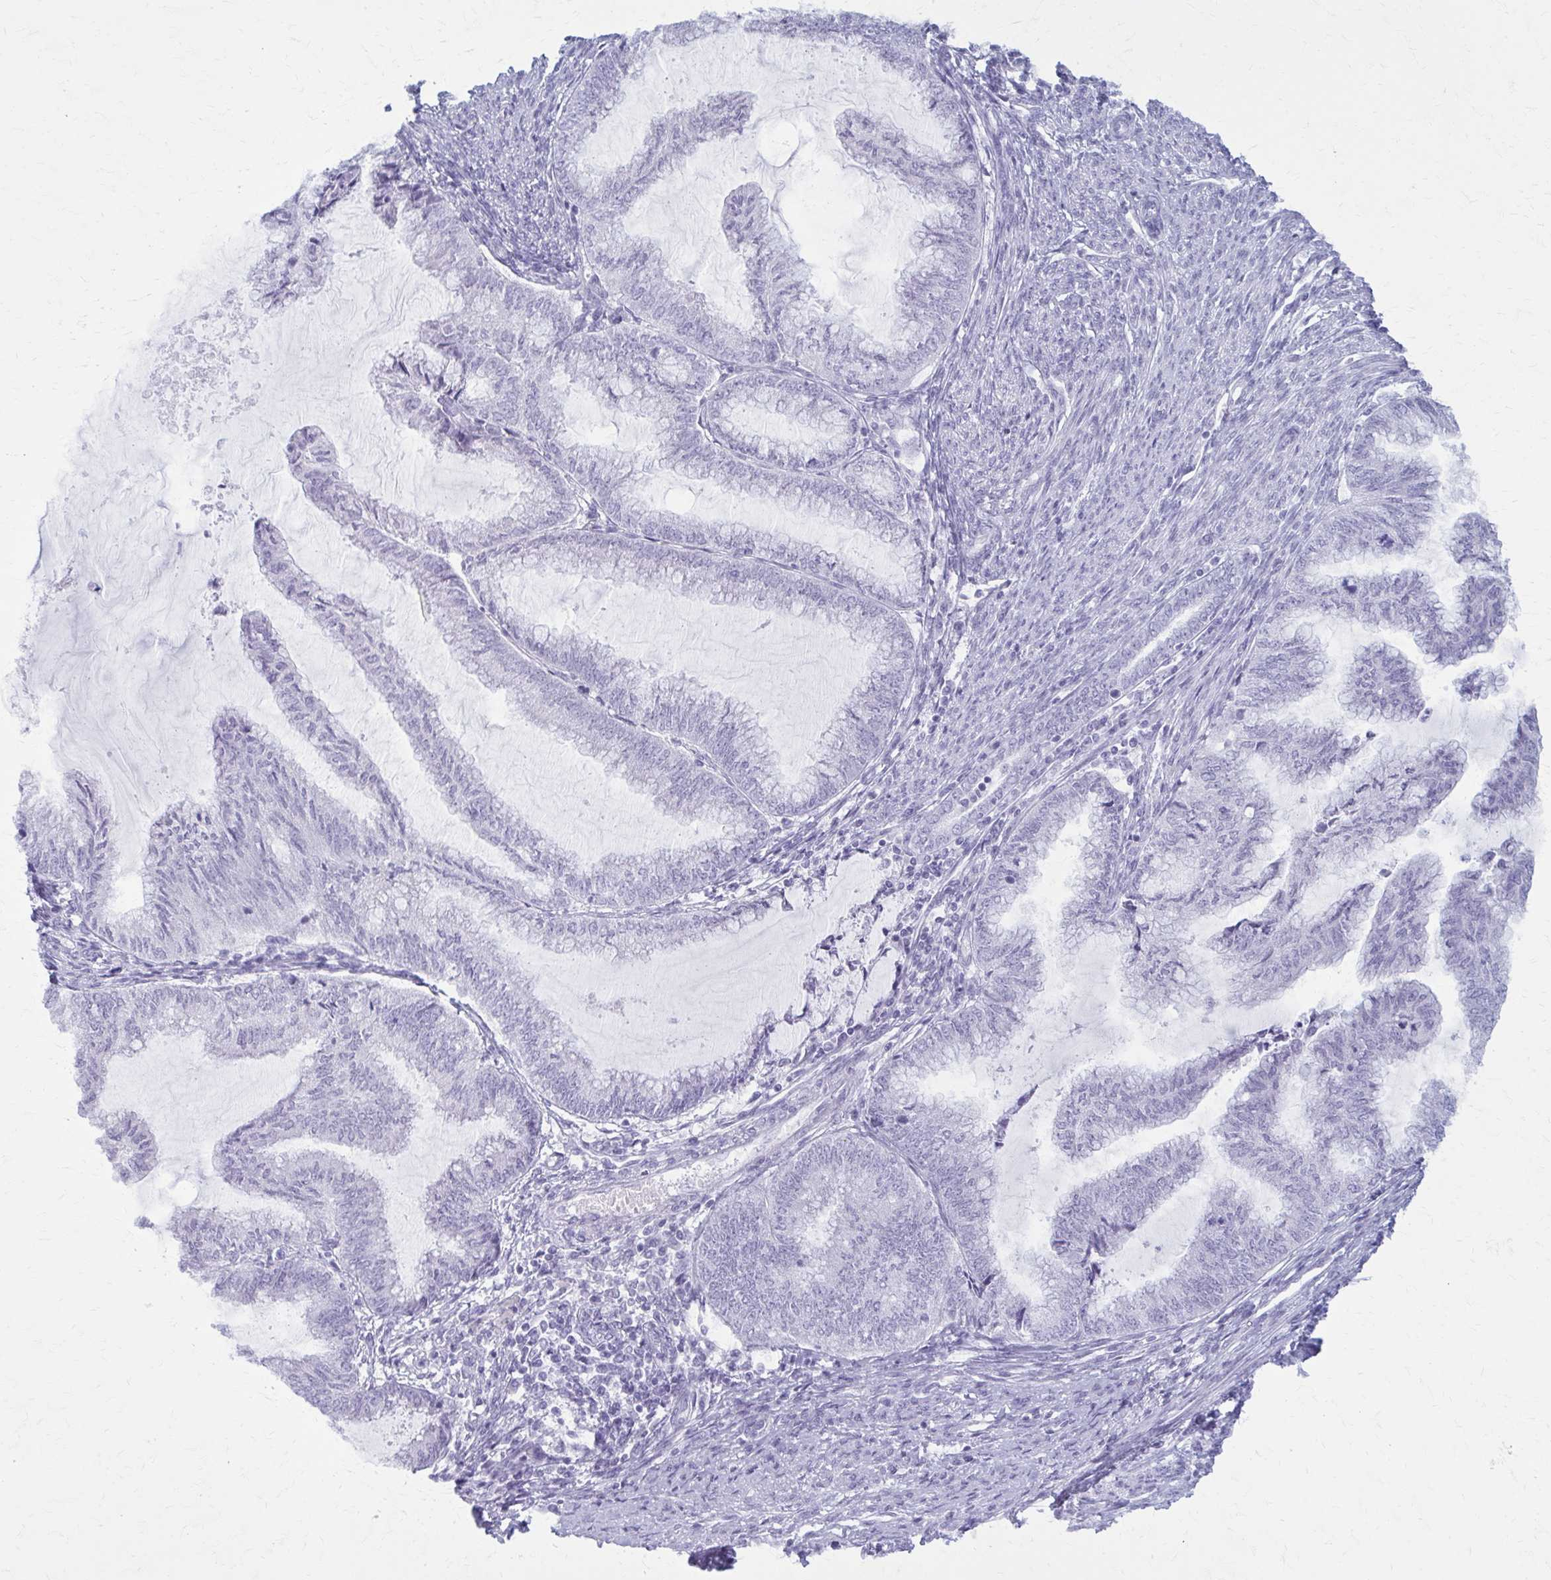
{"staining": {"intensity": "negative", "quantity": "none", "location": "none"}, "tissue": "endometrial cancer", "cell_type": "Tumor cells", "image_type": "cancer", "snomed": [{"axis": "morphology", "description": "Adenocarcinoma, NOS"}, {"axis": "topography", "description": "Endometrium"}], "caption": "This micrograph is of endometrial cancer stained with immunohistochemistry (IHC) to label a protein in brown with the nuclei are counter-stained blue. There is no staining in tumor cells. Nuclei are stained in blue.", "gene": "KRT5", "patient": {"sex": "female", "age": 79}}